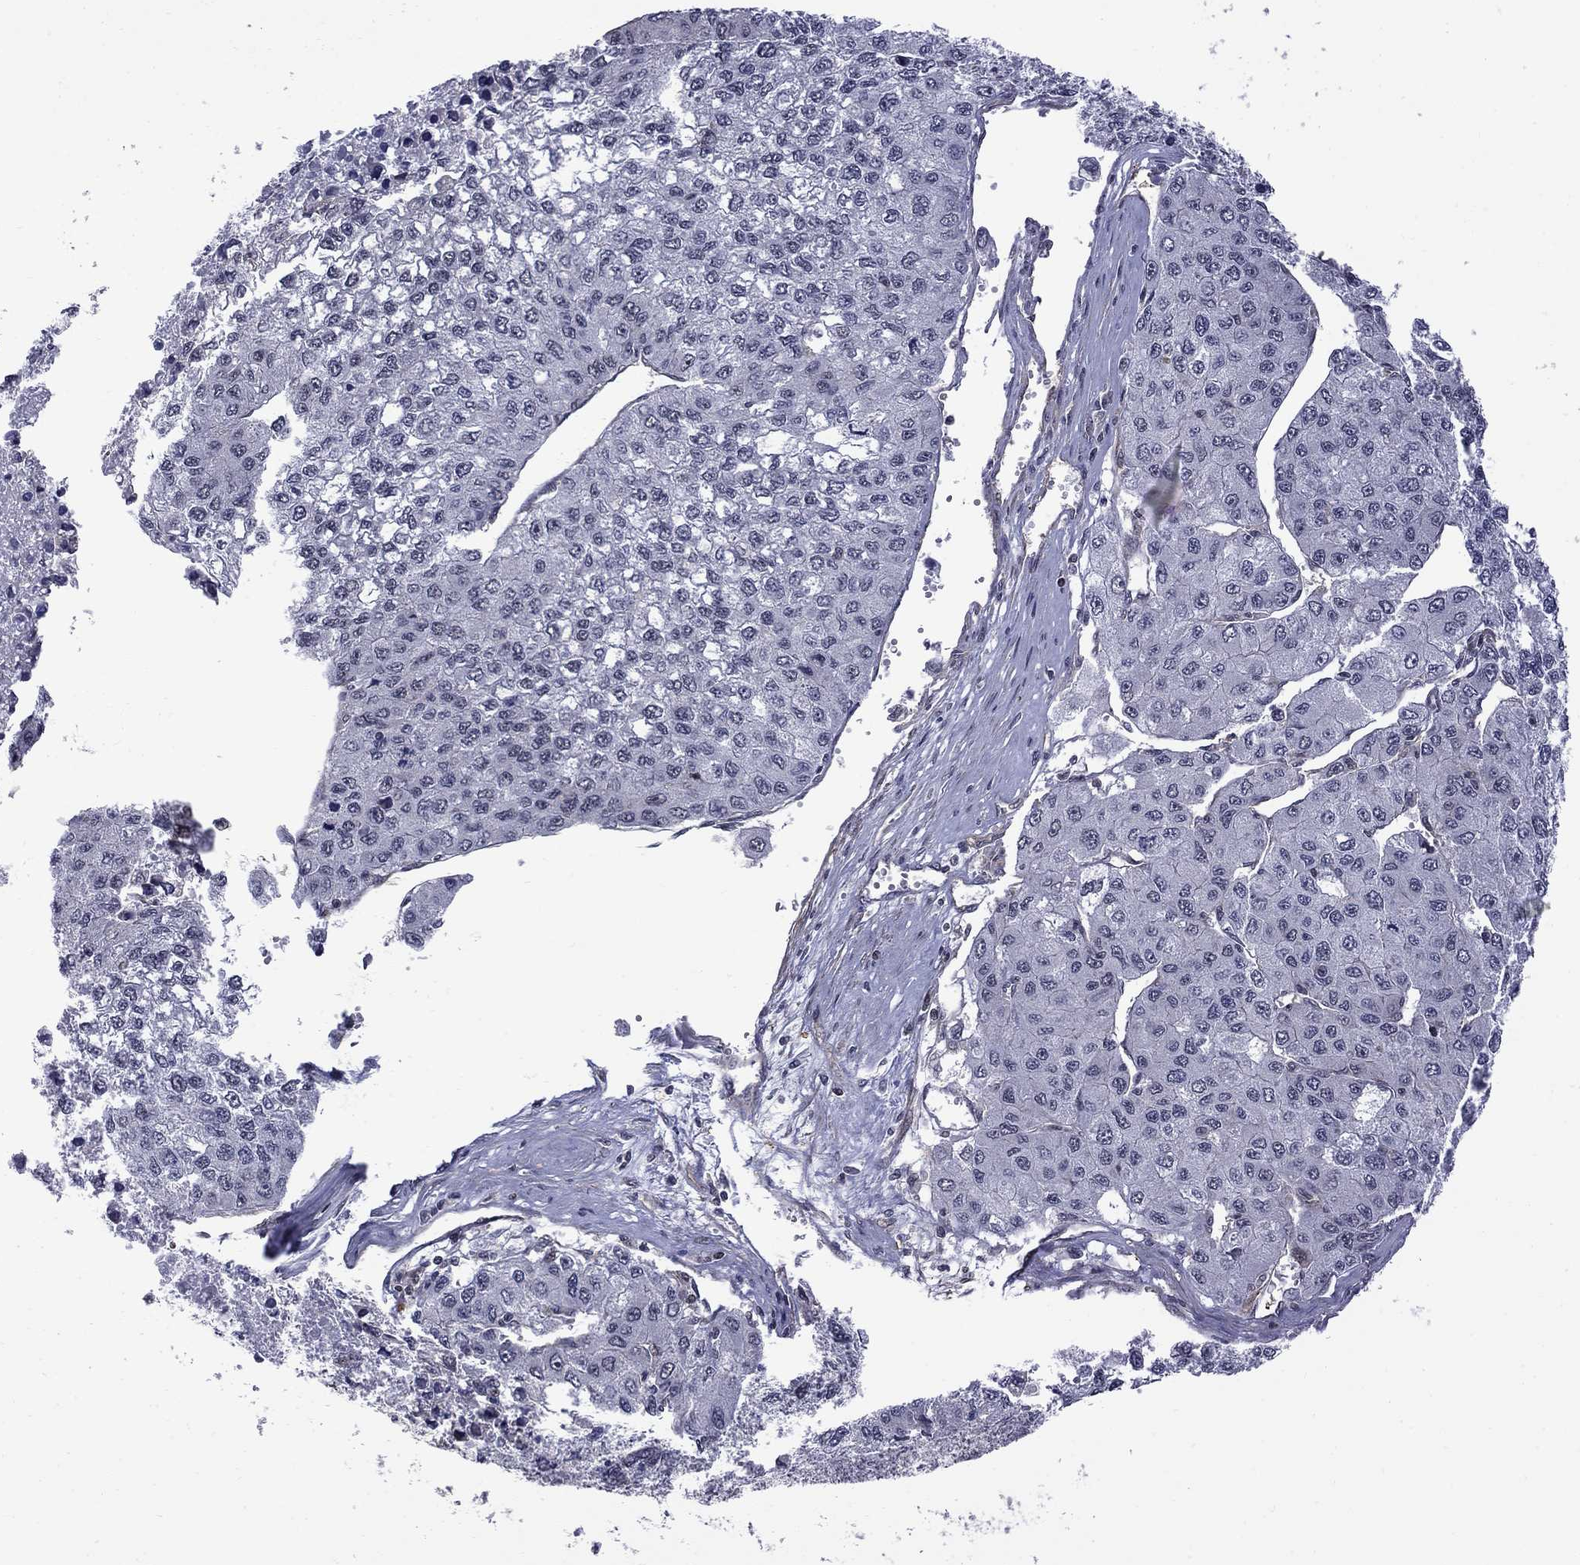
{"staining": {"intensity": "negative", "quantity": "none", "location": "none"}, "tissue": "liver cancer", "cell_type": "Tumor cells", "image_type": "cancer", "snomed": [{"axis": "morphology", "description": "Carcinoma, Hepatocellular, NOS"}, {"axis": "topography", "description": "Liver"}], "caption": "An immunohistochemistry (IHC) image of liver cancer is shown. There is no staining in tumor cells of liver cancer. The staining was performed using DAB to visualize the protein expression in brown, while the nuclei were stained in blue with hematoxylin (Magnification: 20x).", "gene": "BRF1", "patient": {"sex": "female", "age": 66}}